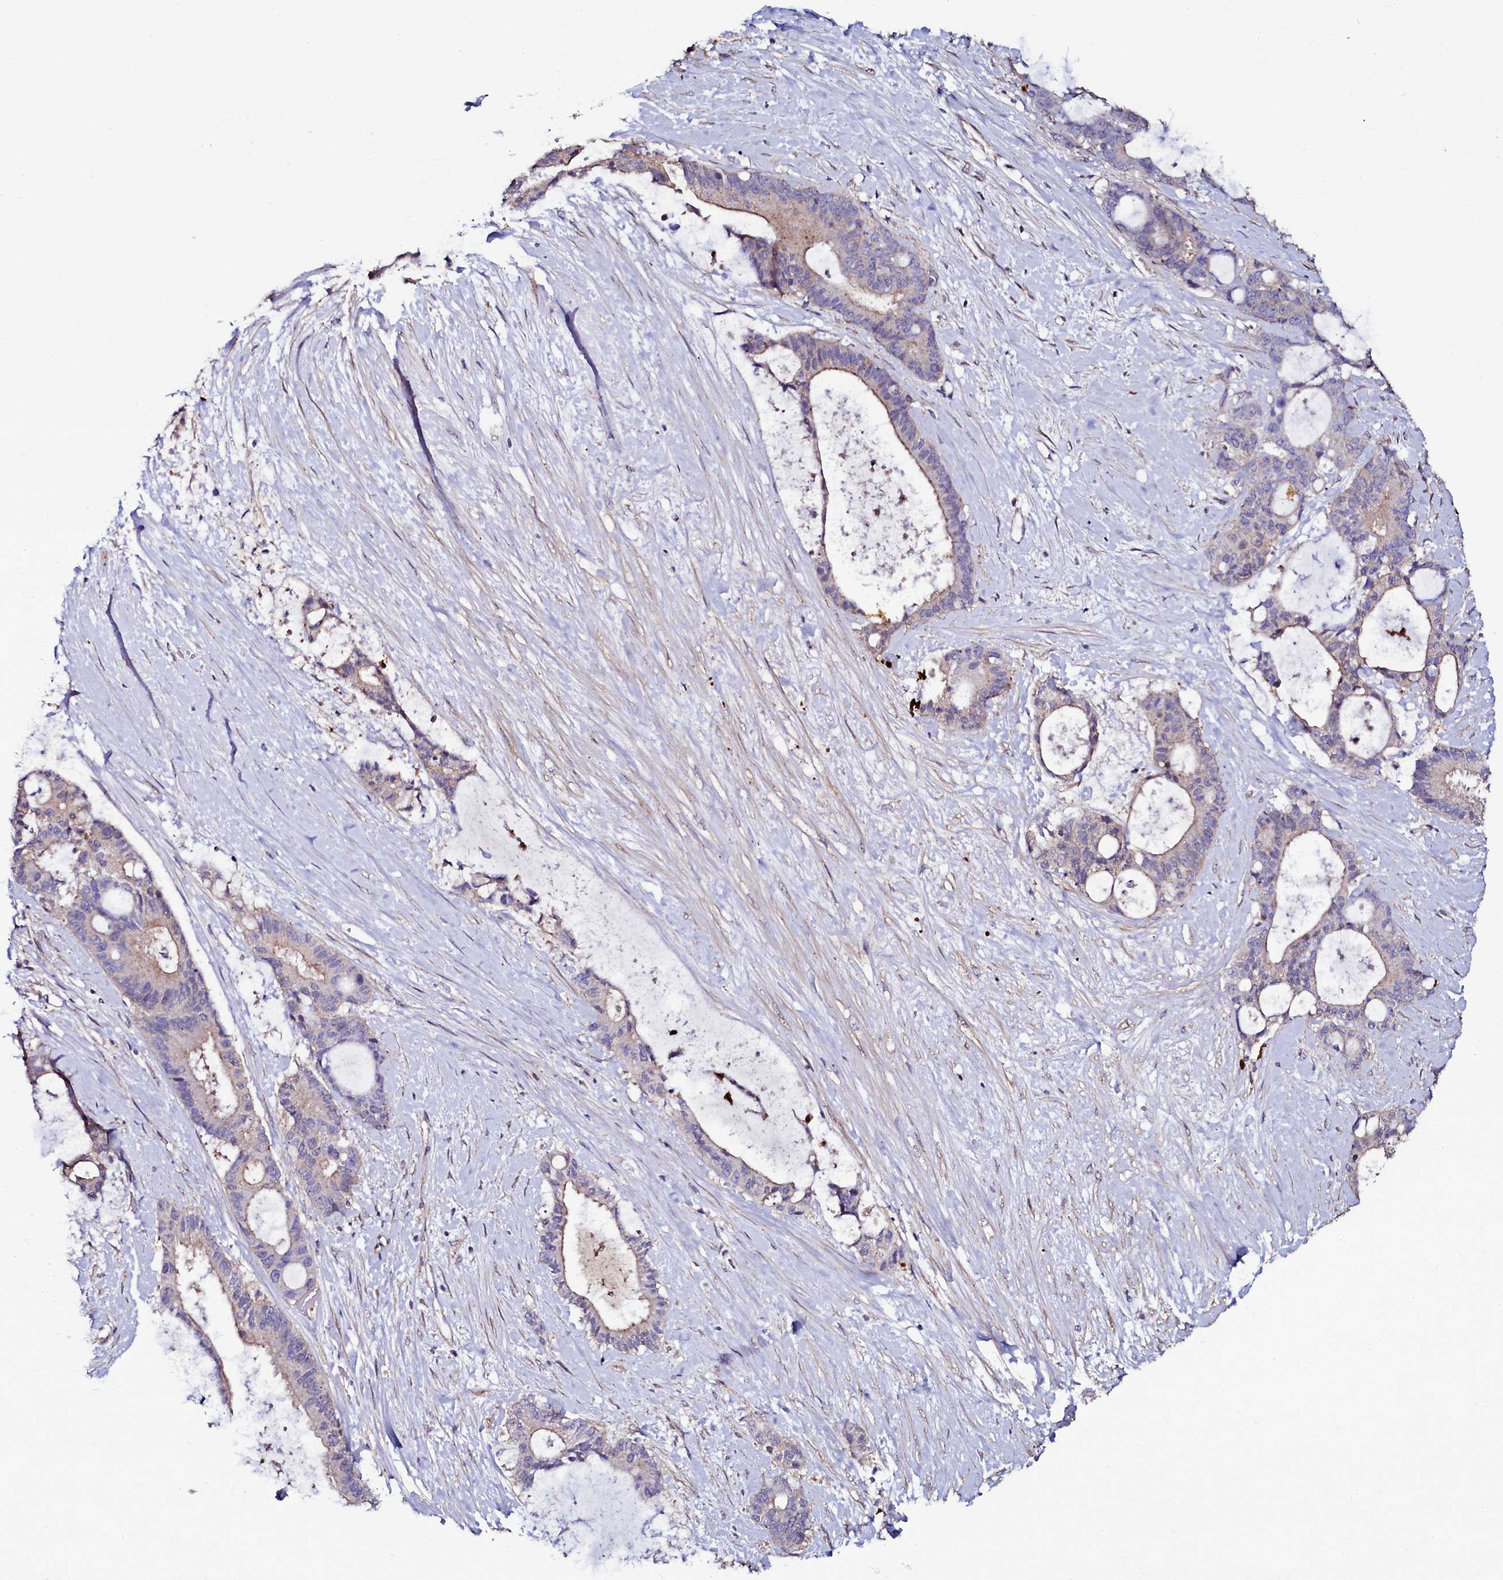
{"staining": {"intensity": "moderate", "quantity": "<25%", "location": "cytoplasmic/membranous"}, "tissue": "liver cancer", "cell_type": "Tumor cells", "image_type": "cancer", "snomed": [{"axis": "morphology", "description": "Normal tissue, NOS"}, {"axis": "morphology", "description": "Cholangiocarcinoma"}, {"axis": "topography", "description": "Liver"}, {"axis": "topography", "description": "Peripheral nerve tissue"}], "caption": "Immunohistochemical staining of human liver cancer (cholangiocarcinoma) displays low levels of moderate cytoplasmic/membranous protein staining in about <25% of tumor cells.", "gene": "USPL1", "patient": {"sex": "female", "age": 73}}